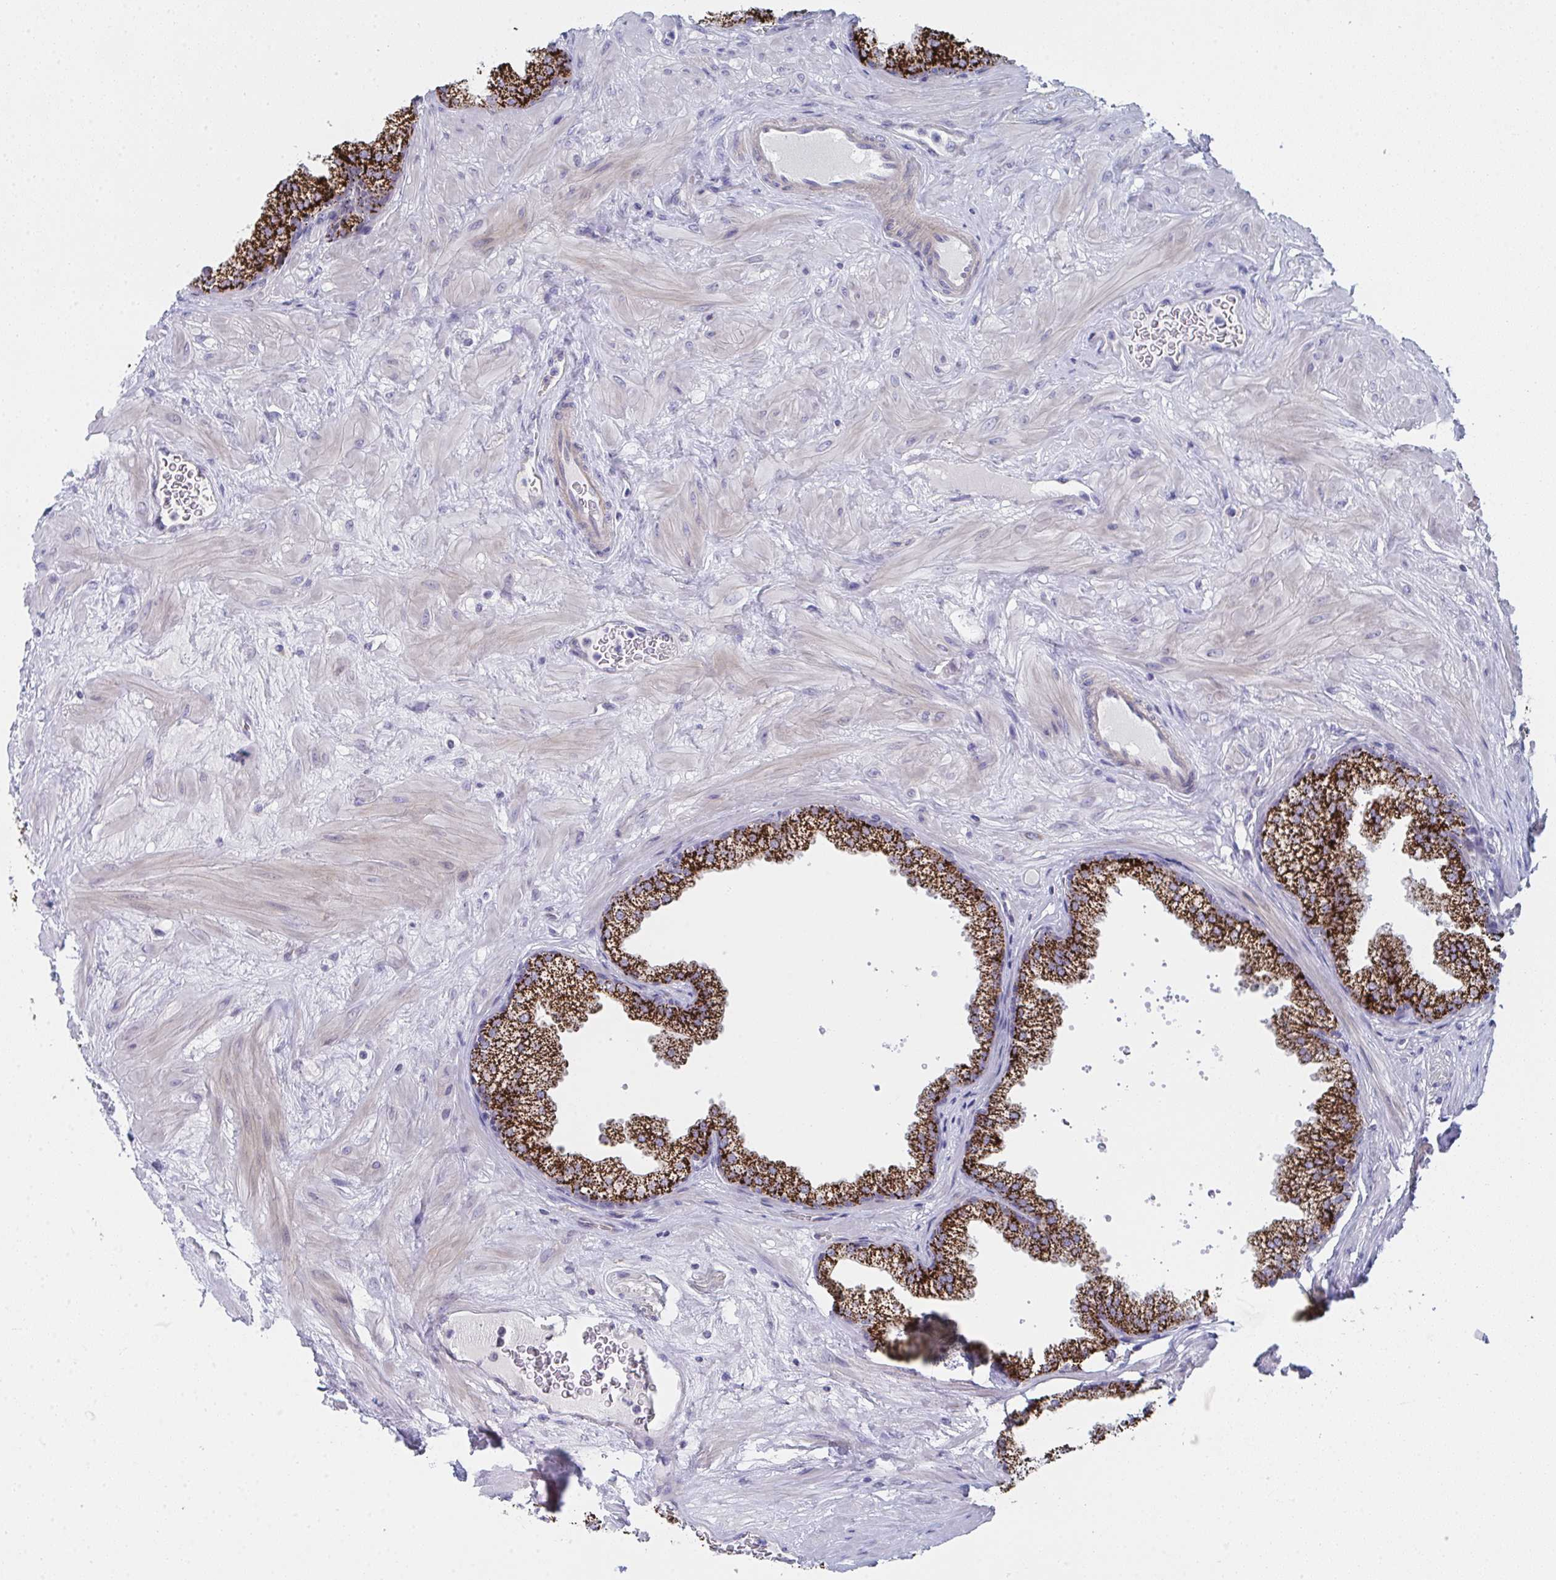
{"staining": {"intensity": "strong", "quantity": ">75%", "location": "cytoplasmic/membranous"}, "tissue": "prostate", "cell_type": "Glandular cells", "image_type": "normal", "snomed": [{"axis": "morphology", "description": "Normal tissue, NOS"}, {"axis": "topography", "description": "Prostate"}], "caption": "Strong cytoplasmic/membranous protein positivity is identified in about >75% of glandular cells in prostate. (Stains: DAB in brown, nuclei in blue, Microscopy: brightfield microscopy at high magnification).", "gene": "VWDE", "patient": {"sex": "male", "age": 37}}